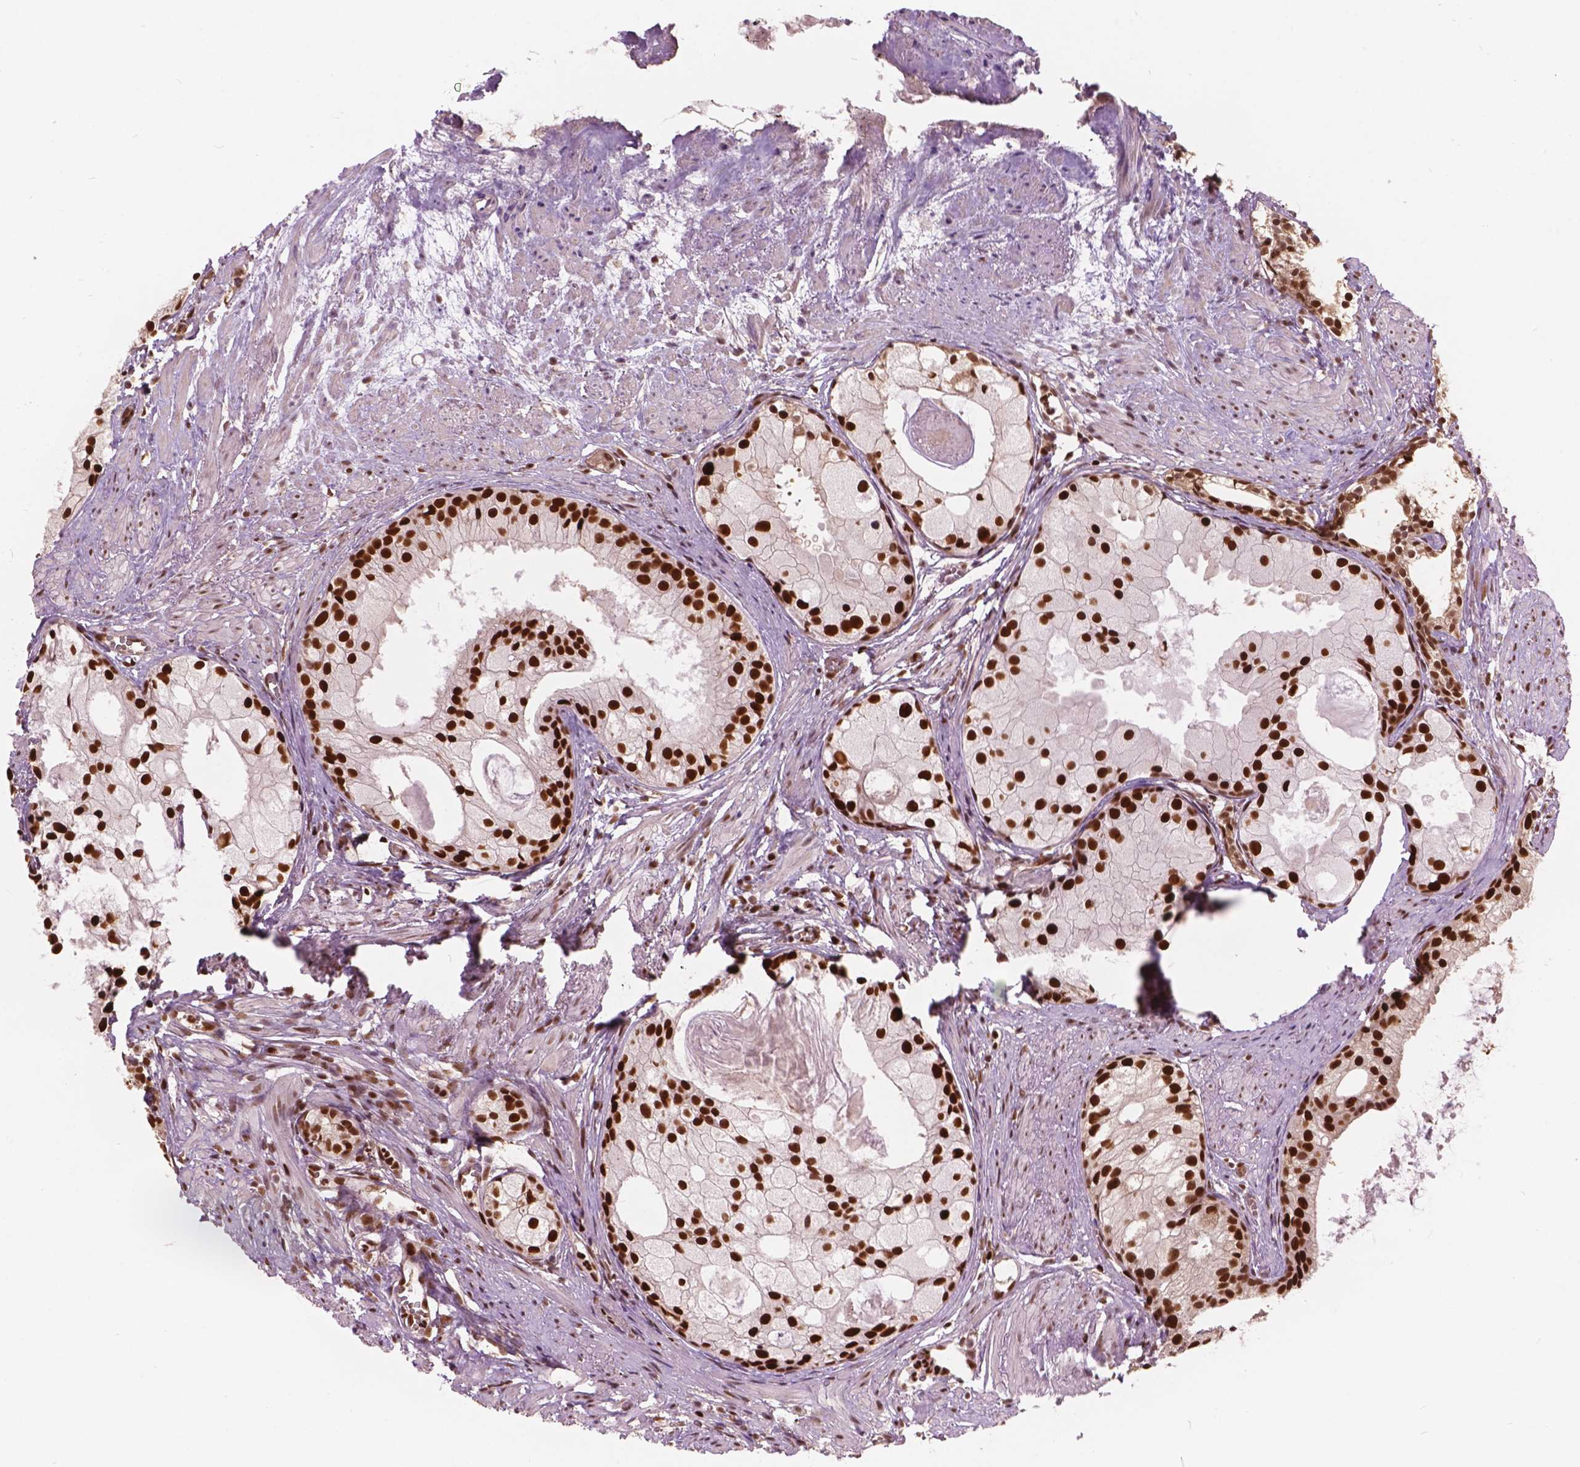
{"staining": {"intensity": "strong", "quantity": "25%-75%", "location": "nuclear"}, "tissue": "prostate cancer", "cell_type": "Tumor cells", "image_type": "cancer", "snomed": [{"axis": "morphology", "description": "Adenocarcinoma, High grade"}, {"axis": "topography", "description": "Prostate"}], "caption": "Prostate cancer stained with immunohistochemistry exhibits strong nuclear positivity in approximately 25%-75% of tumor cells.", "gene": "ANP32B", "patient": {"sex": "male", "age": 85}}